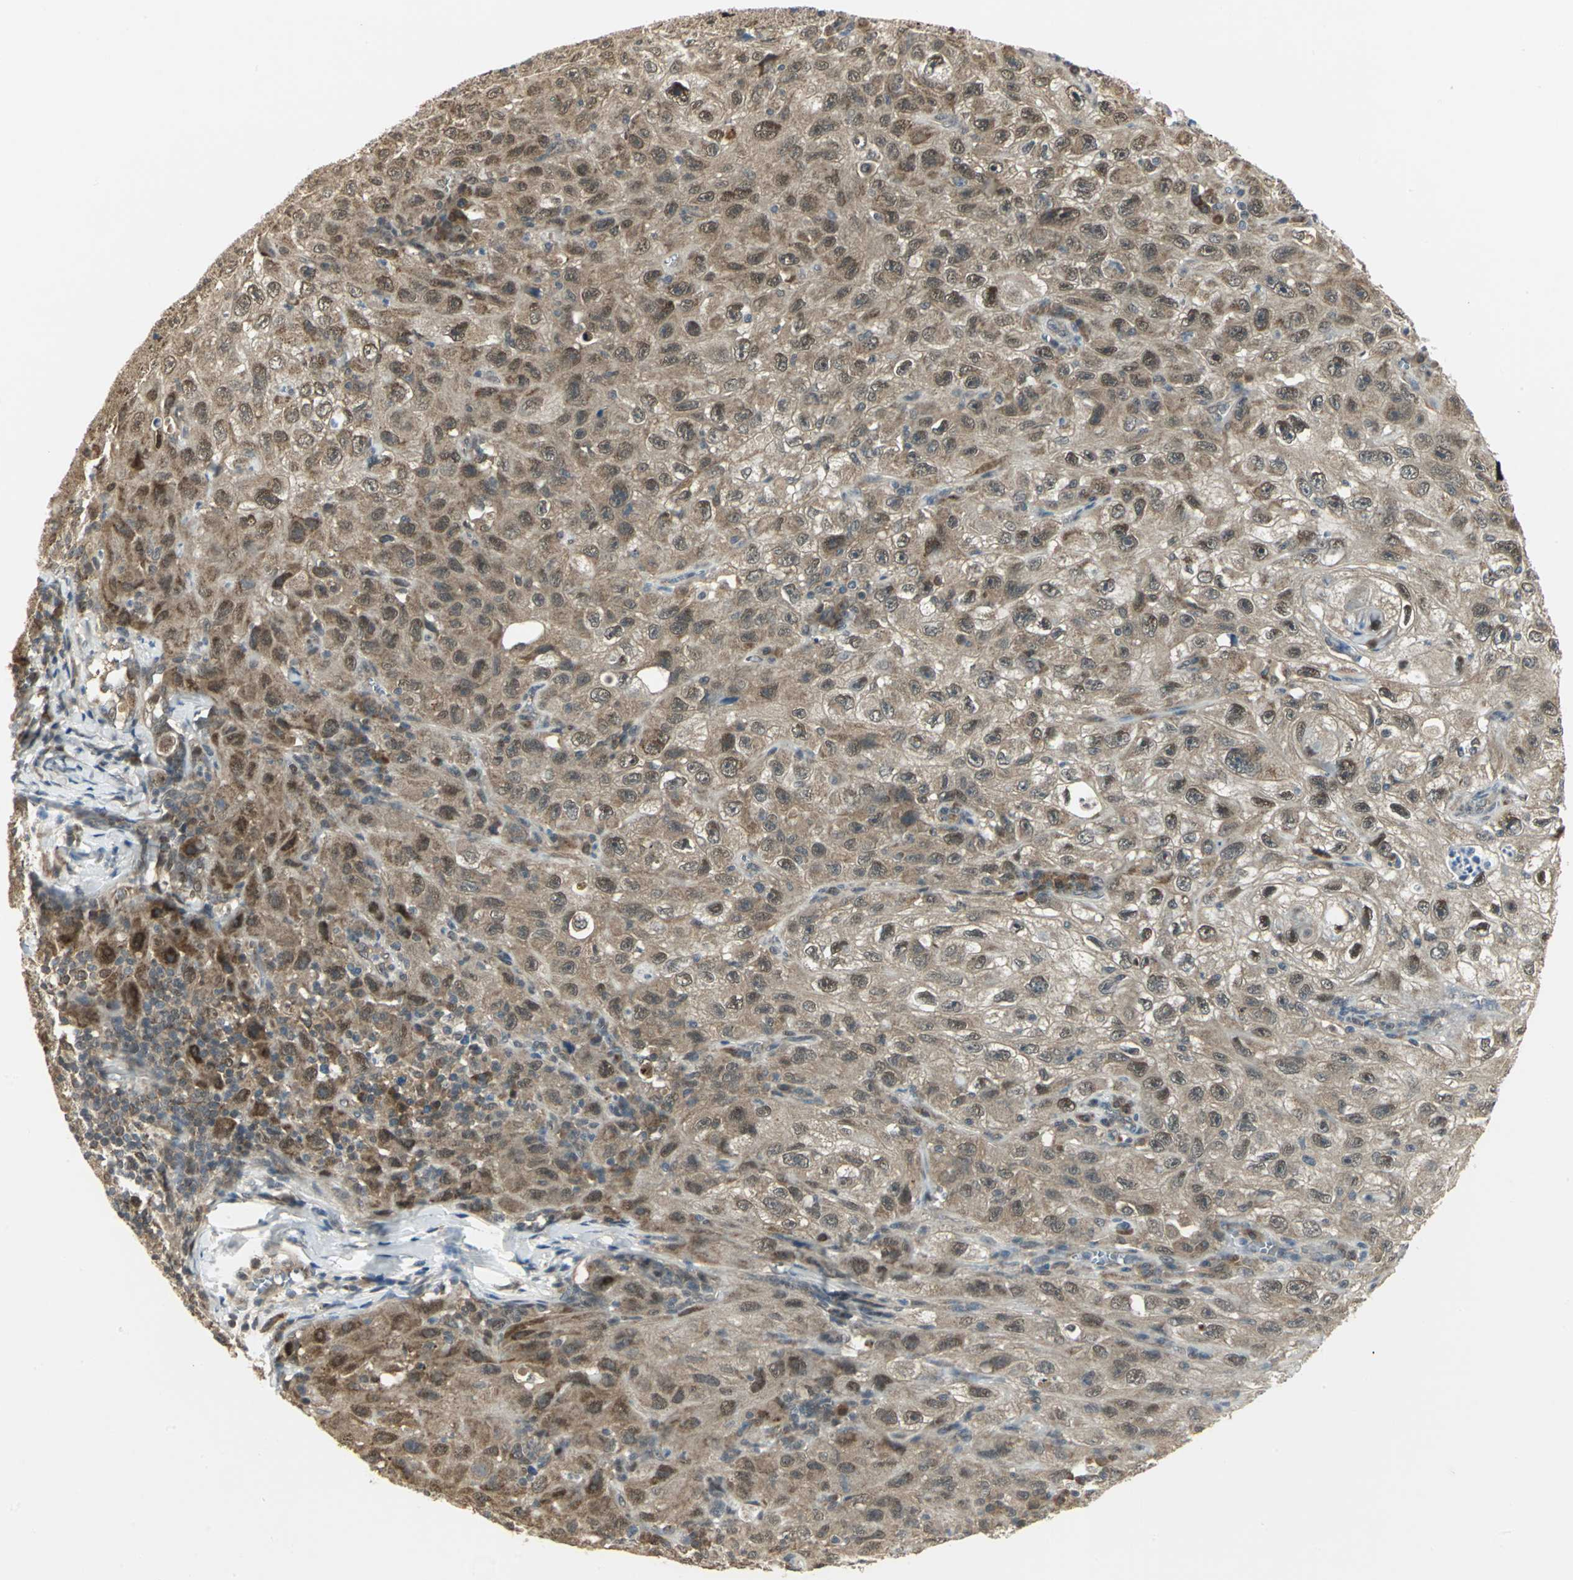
{"staining": {"intensity": "moderate", "quantity": ">75%", "location": "cytoplasmic/membranous,nuclear"}, "tissue": "skin cancer", "cell_type": "Tumor cells", "image_type": "cancer", "snomed": [{"axis": "morphology", "description": "Squamous cell carcinoma, NOS"}, {"axis": "topography", "description": "Skin"}], "caption": "Moderate cytoplasmic/membranous and nuclear protein positivity is appreciated in approximately >75% of tumor cells in skin cancer.", "gene": "PSMC4", "patient": {"sex": "male", "age": 75}}